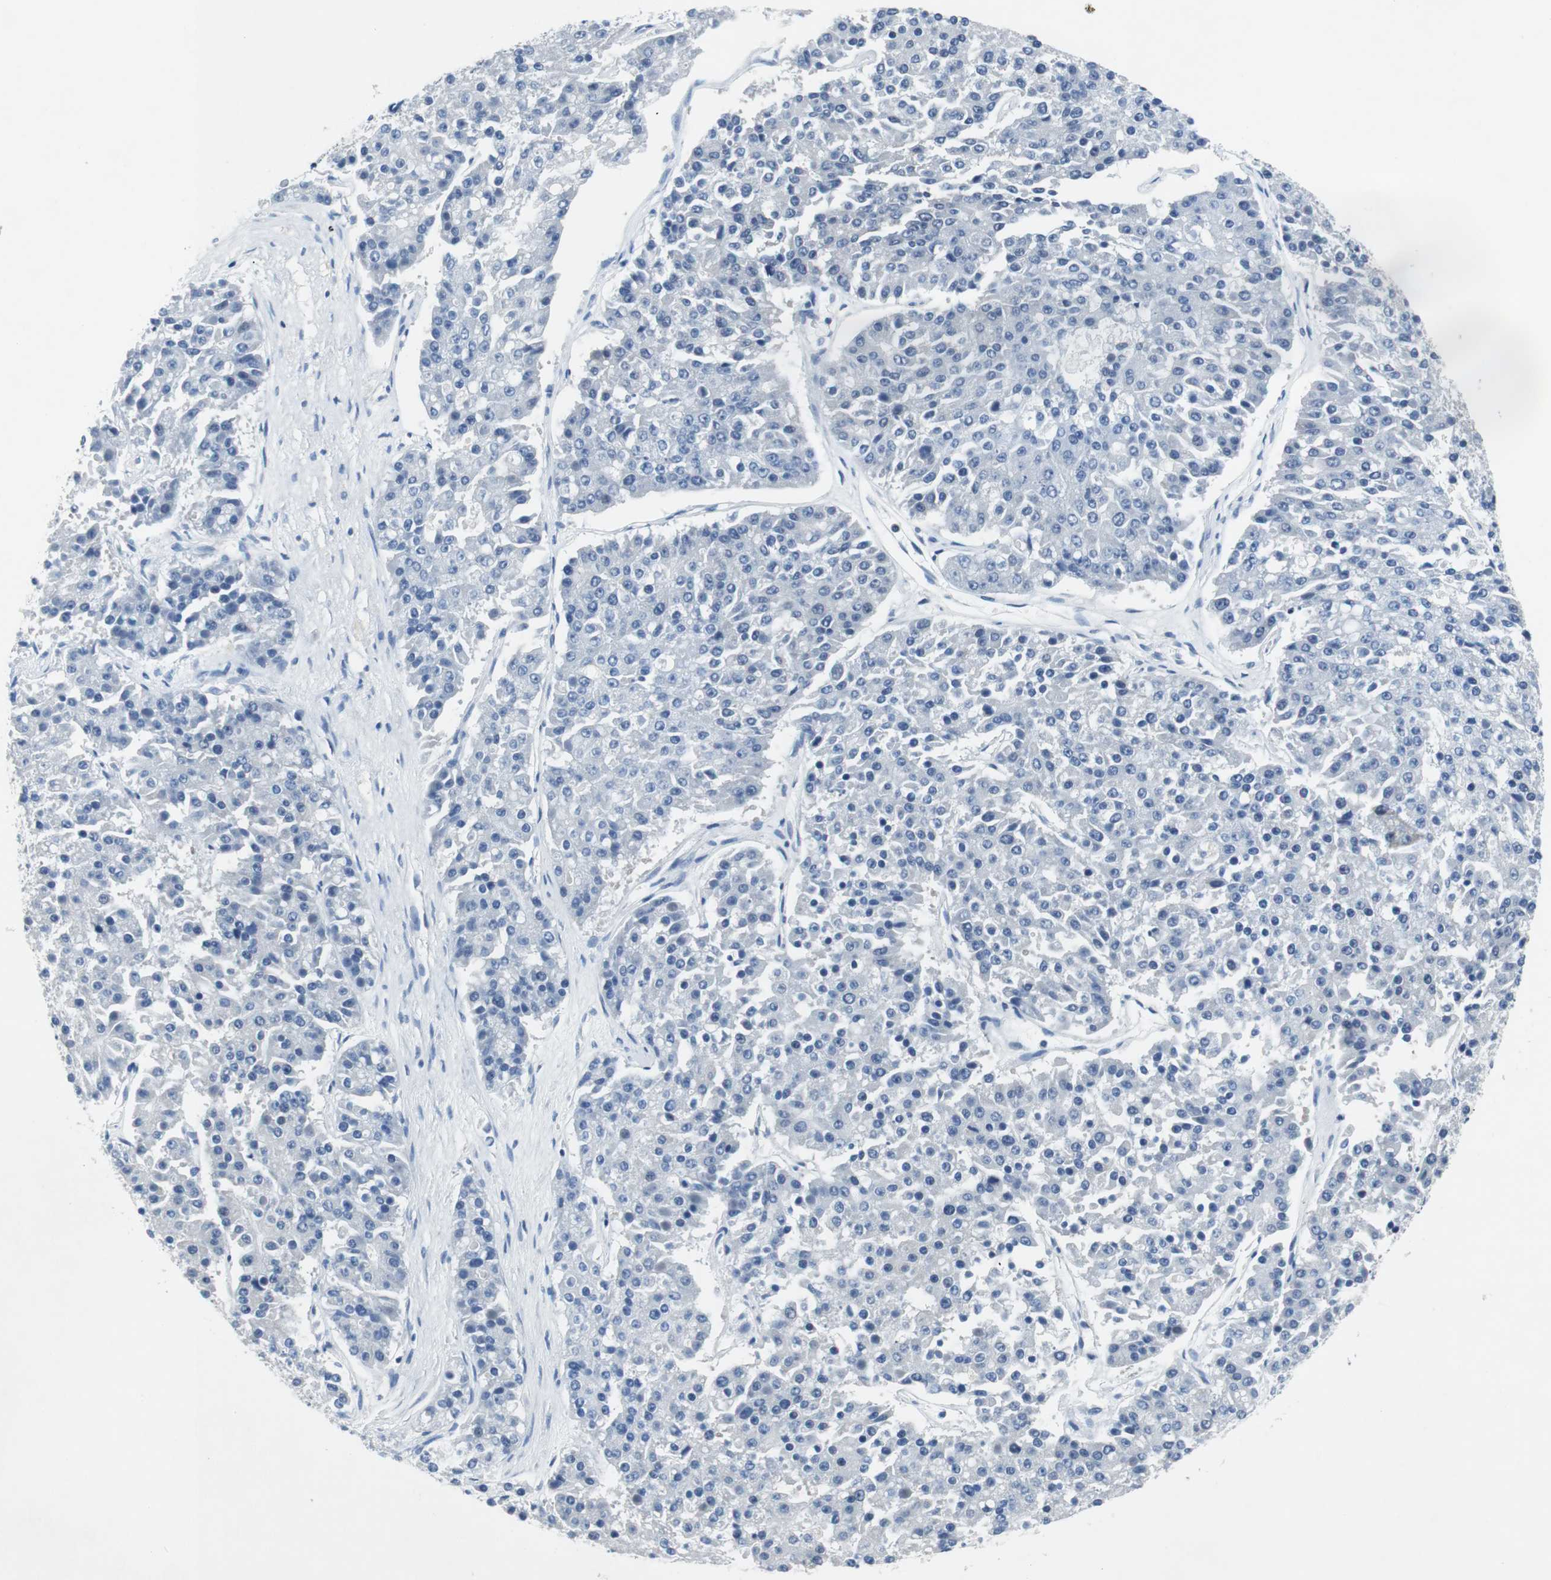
{"staining": {"intensity": "negative", "quantity": "none", "location": "none"}, "tissue": "pancreatic cancer", "cell_type": "Tumor cells", "image_type": "cancer", "snomed": [{"axis": "morphology", "description": "Adenocarcinoma, NOS"}, {"axis": "topography", "description": "Pancreas"}], "caption": "There is no significant positivity in tumor cells of adenocarcinoma (pancreatic).", "gene": "EEF2K", "patient": {"sex": "male", "age": 50}}